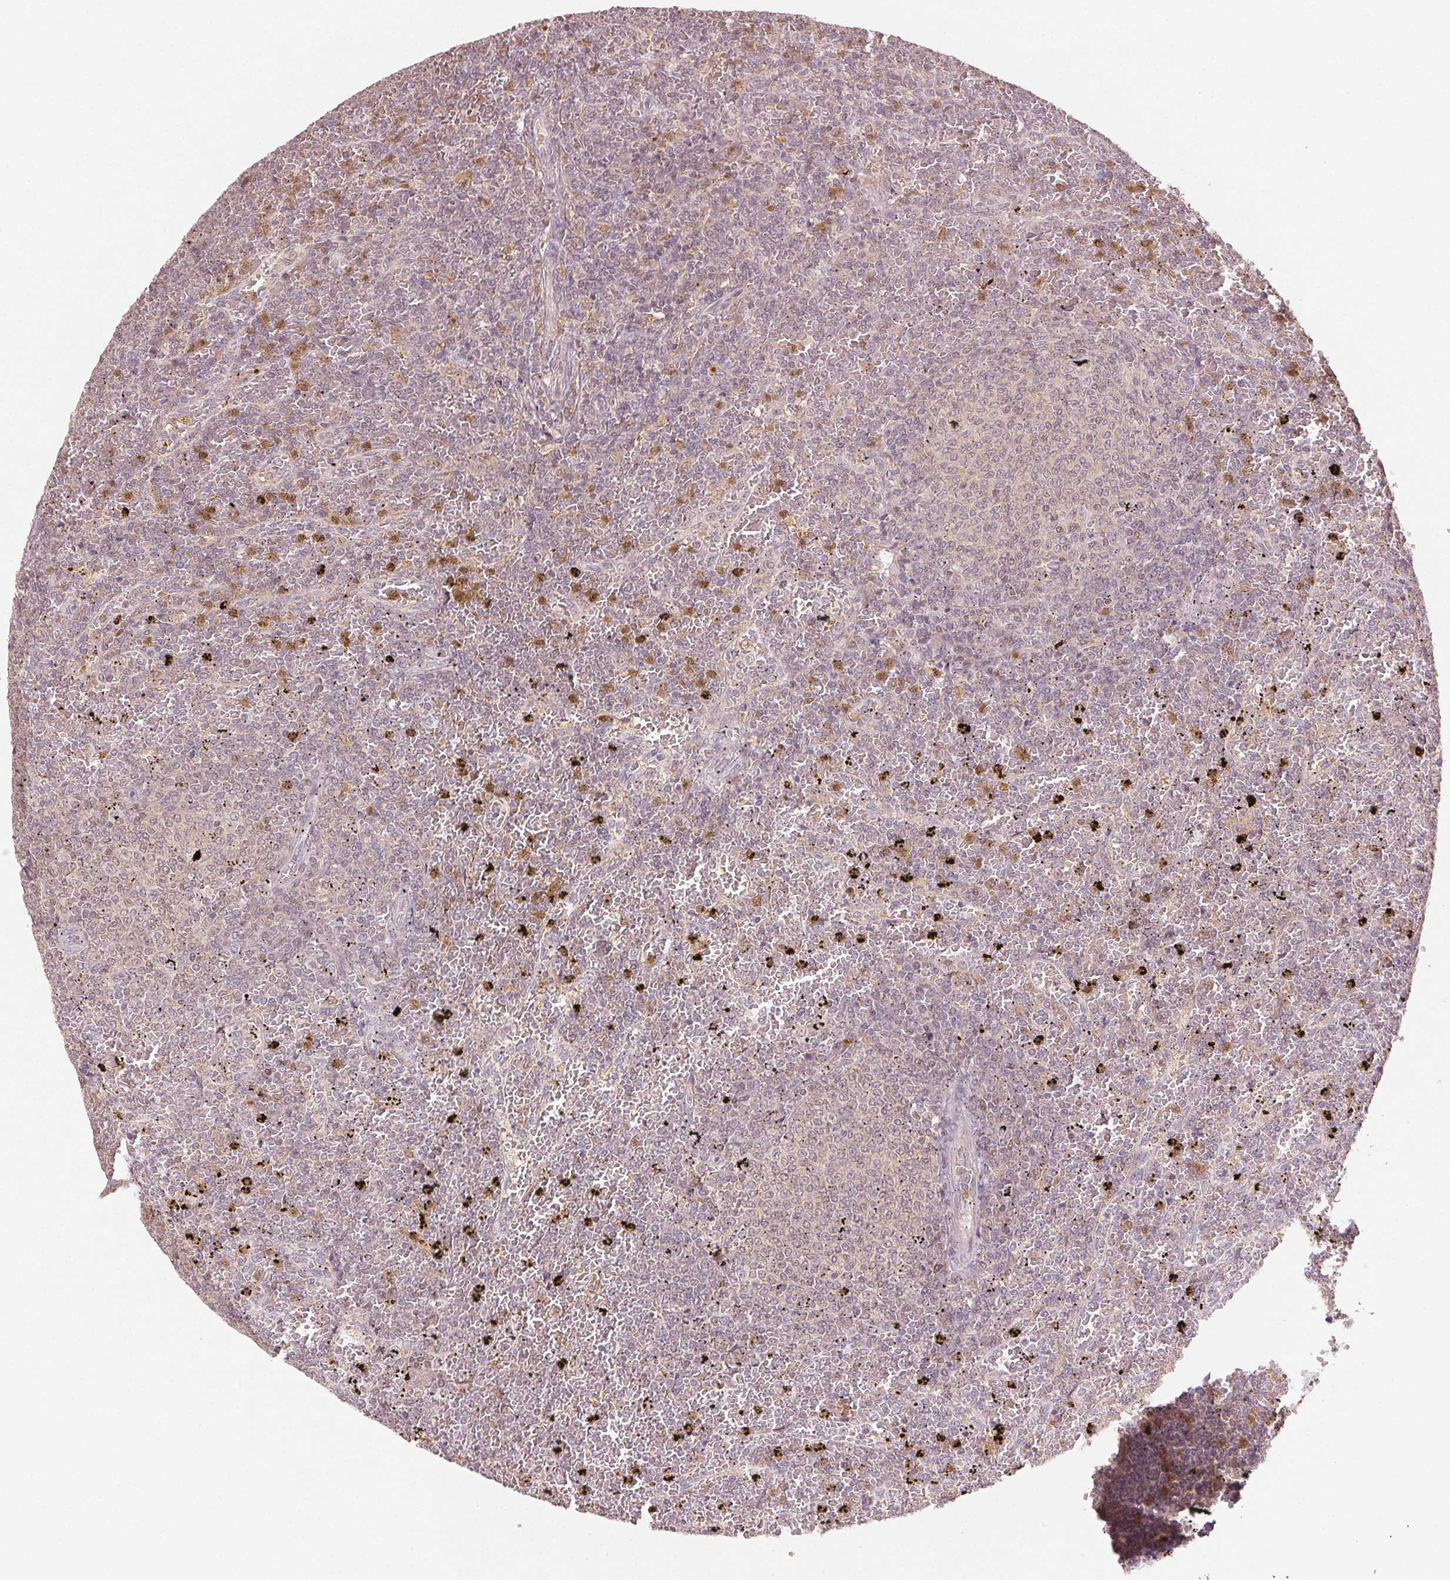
{"staining": {"intensity": "weak", "quantity": "<25%", "location": "cytoplasmic/membranous,nuclear"}, "tissue": "lymphoma", "cell_type": "Tumor cells", "image_type": "cancer", "snomed": [{"axis": "morphology", "description": "Malignant lymphoma, non-Hodgkin's type, Low grade"}, {"axis": "topography", "description": "Spleen"}], "caption": "DAB immunohistochemical staining of human malignant lymphoma, non-Hodgkin's type (low-grade) displays no significant expression in tumor cells. The staining is performed using DAB brown chromogen with nuclei counter-stained in using hematoxylin.", "gene": "MAPK14", "patient": {"sex": "female", "age": 77}}